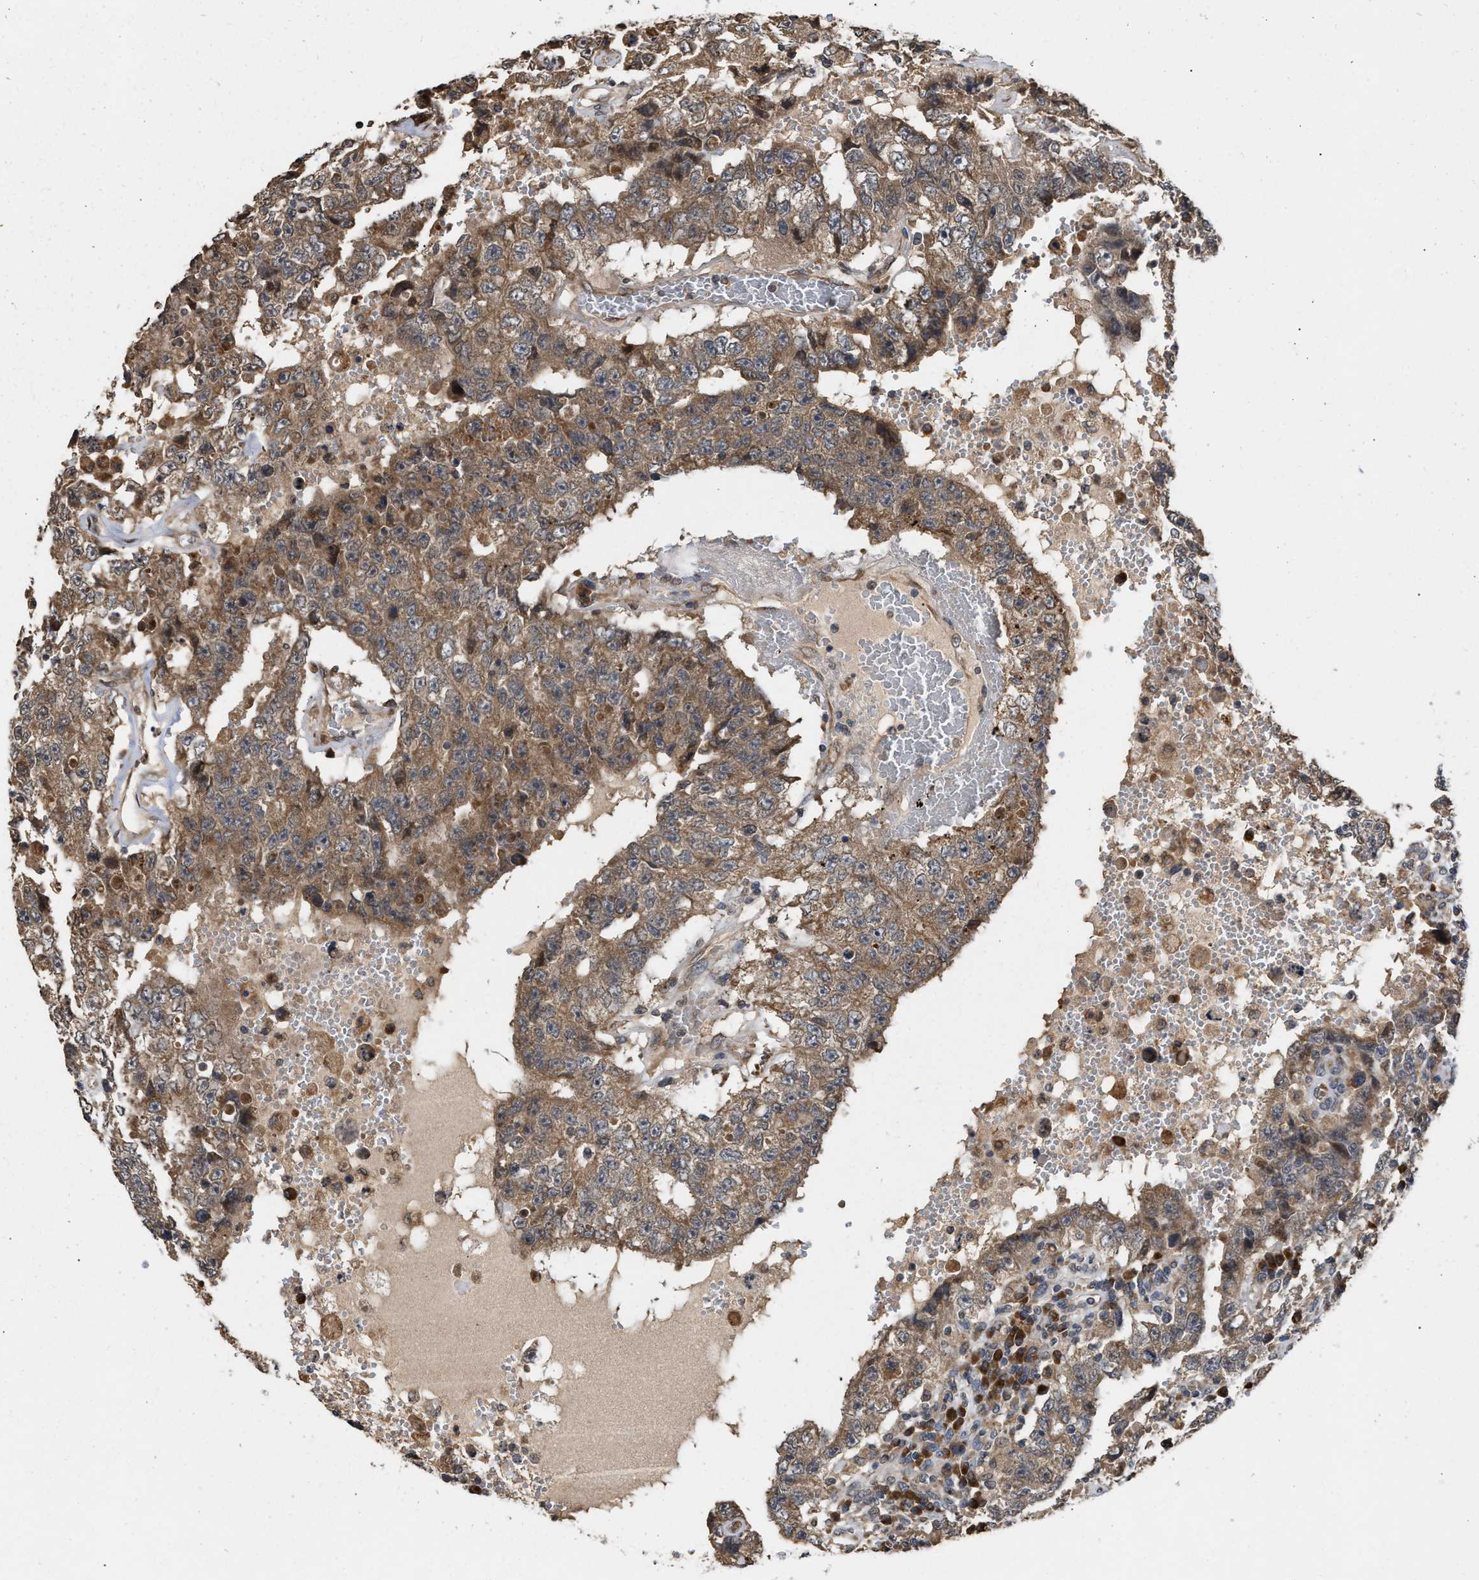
{"staining": {"intensity": "moderate", "quantity": ">75%", "location": "cytoplasmic/membranous"}, "tissue": "testis cancer", "cell_type": "Tumor cells", "image_type": "cancer", "snomed": [{"axis": "morphology", "description": "Carcinoma, Embryonal, NOS"}, {"axis": "topography", "description": "Testis"}], "caption": "Immunohistochemical staining of testis cancer (embryonal carcinoma) shows medium levels of moderate cytoplasmic/membranous staining in about >75% of tumor cells.", "gene": "SAR1A", "patient": {"sex": "male", "age": 26}}